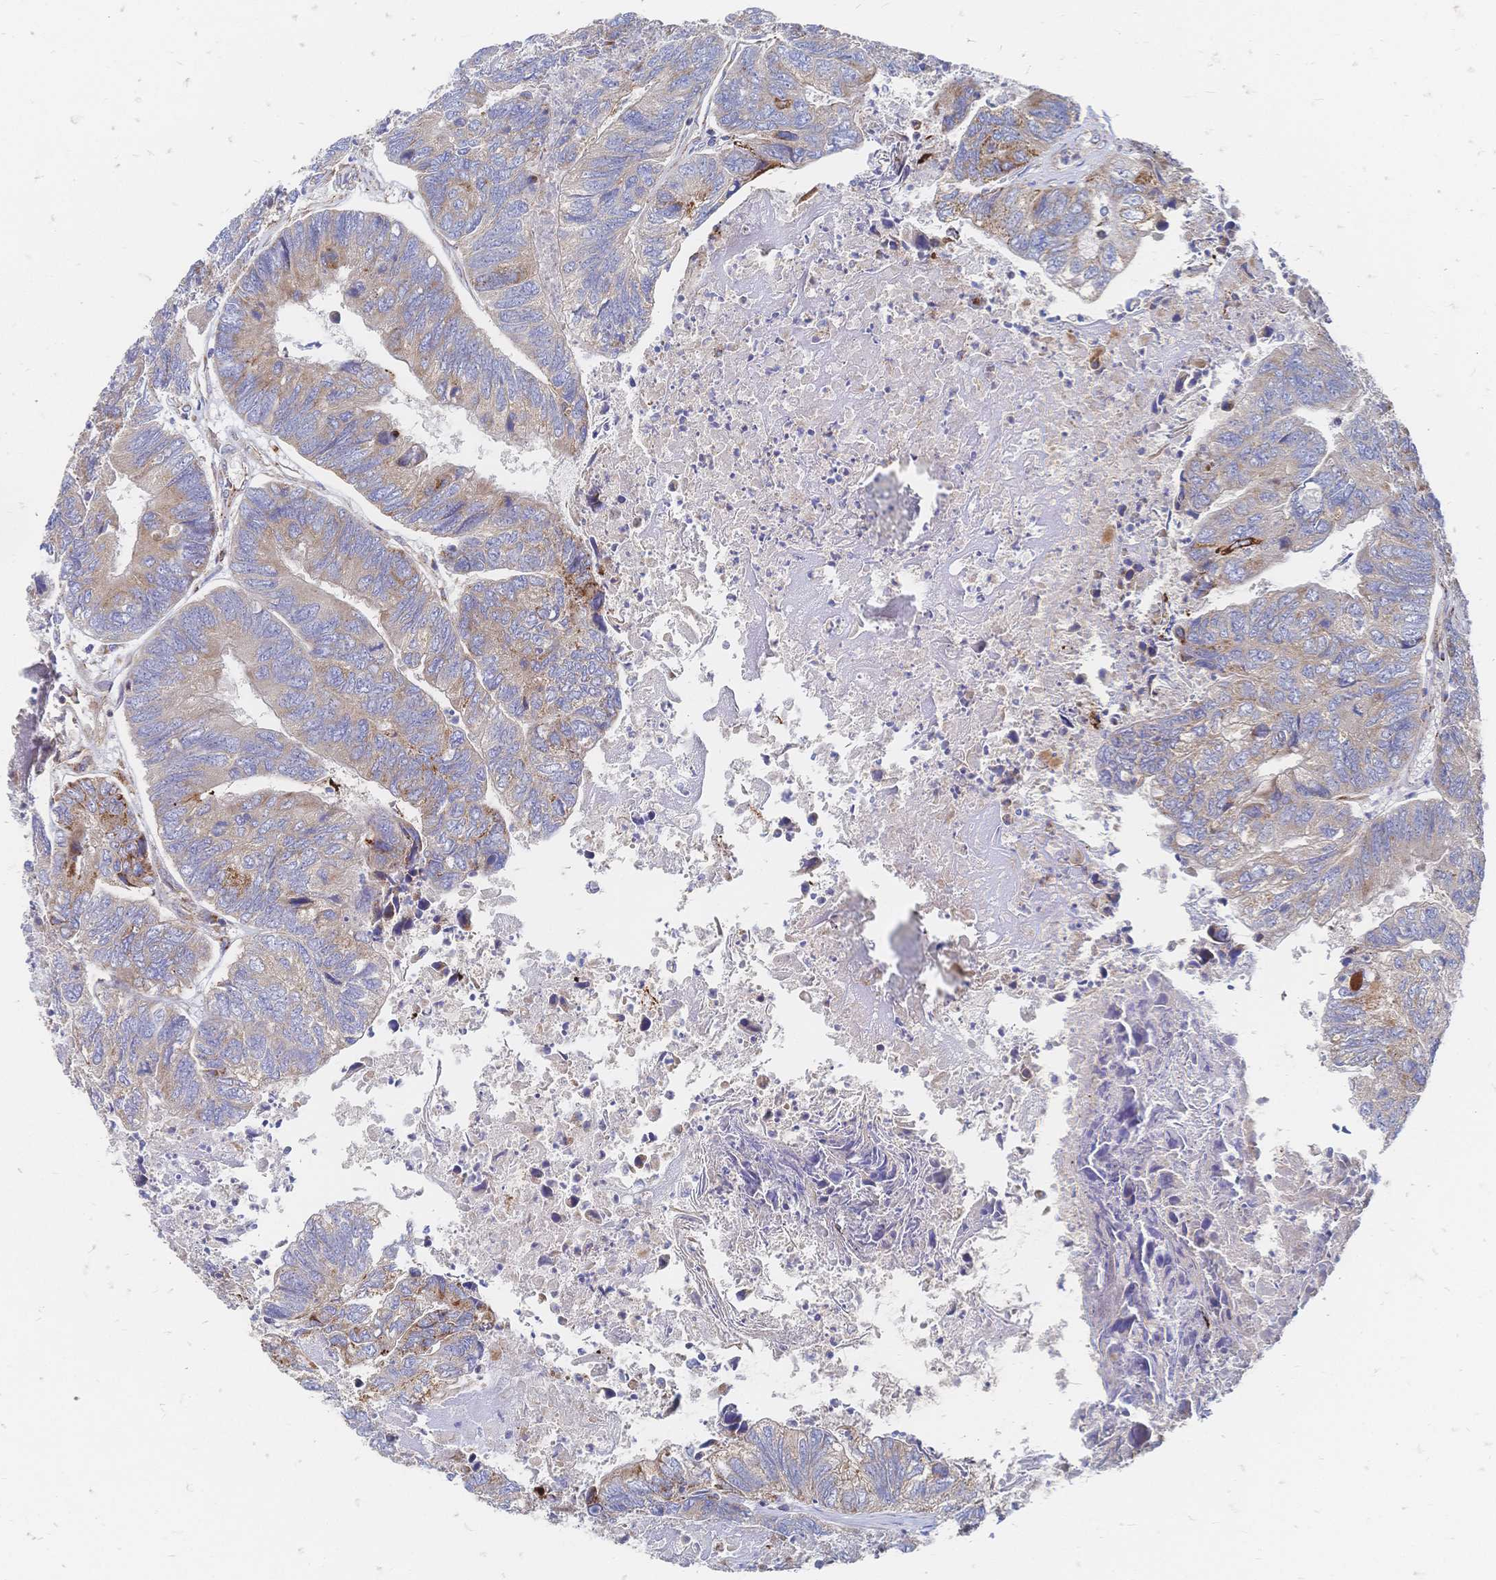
{"staining": {"intensity": "moderate", "quantity": "25%-75%", "location": "cytoplasmic/membranous"}, "tissue": "colorectal cancer", "cell_type": "Tumor cells", "image_type": "cancer", "snomed": [{"axis": "morphology", "description": "Adenocarcinoma, NOS"}, {"axis": "topography", "description": "Colon"}], "caption": "Adenocarcinoma (colorectal) tissue exhibits moderate cytoplasmic/membranous staining in approximately 25%-75% of tumor cells, visualized by immunohistochemistry.", "gene": "SORBS1", "patient": {"sex": "female", "age": 67}}